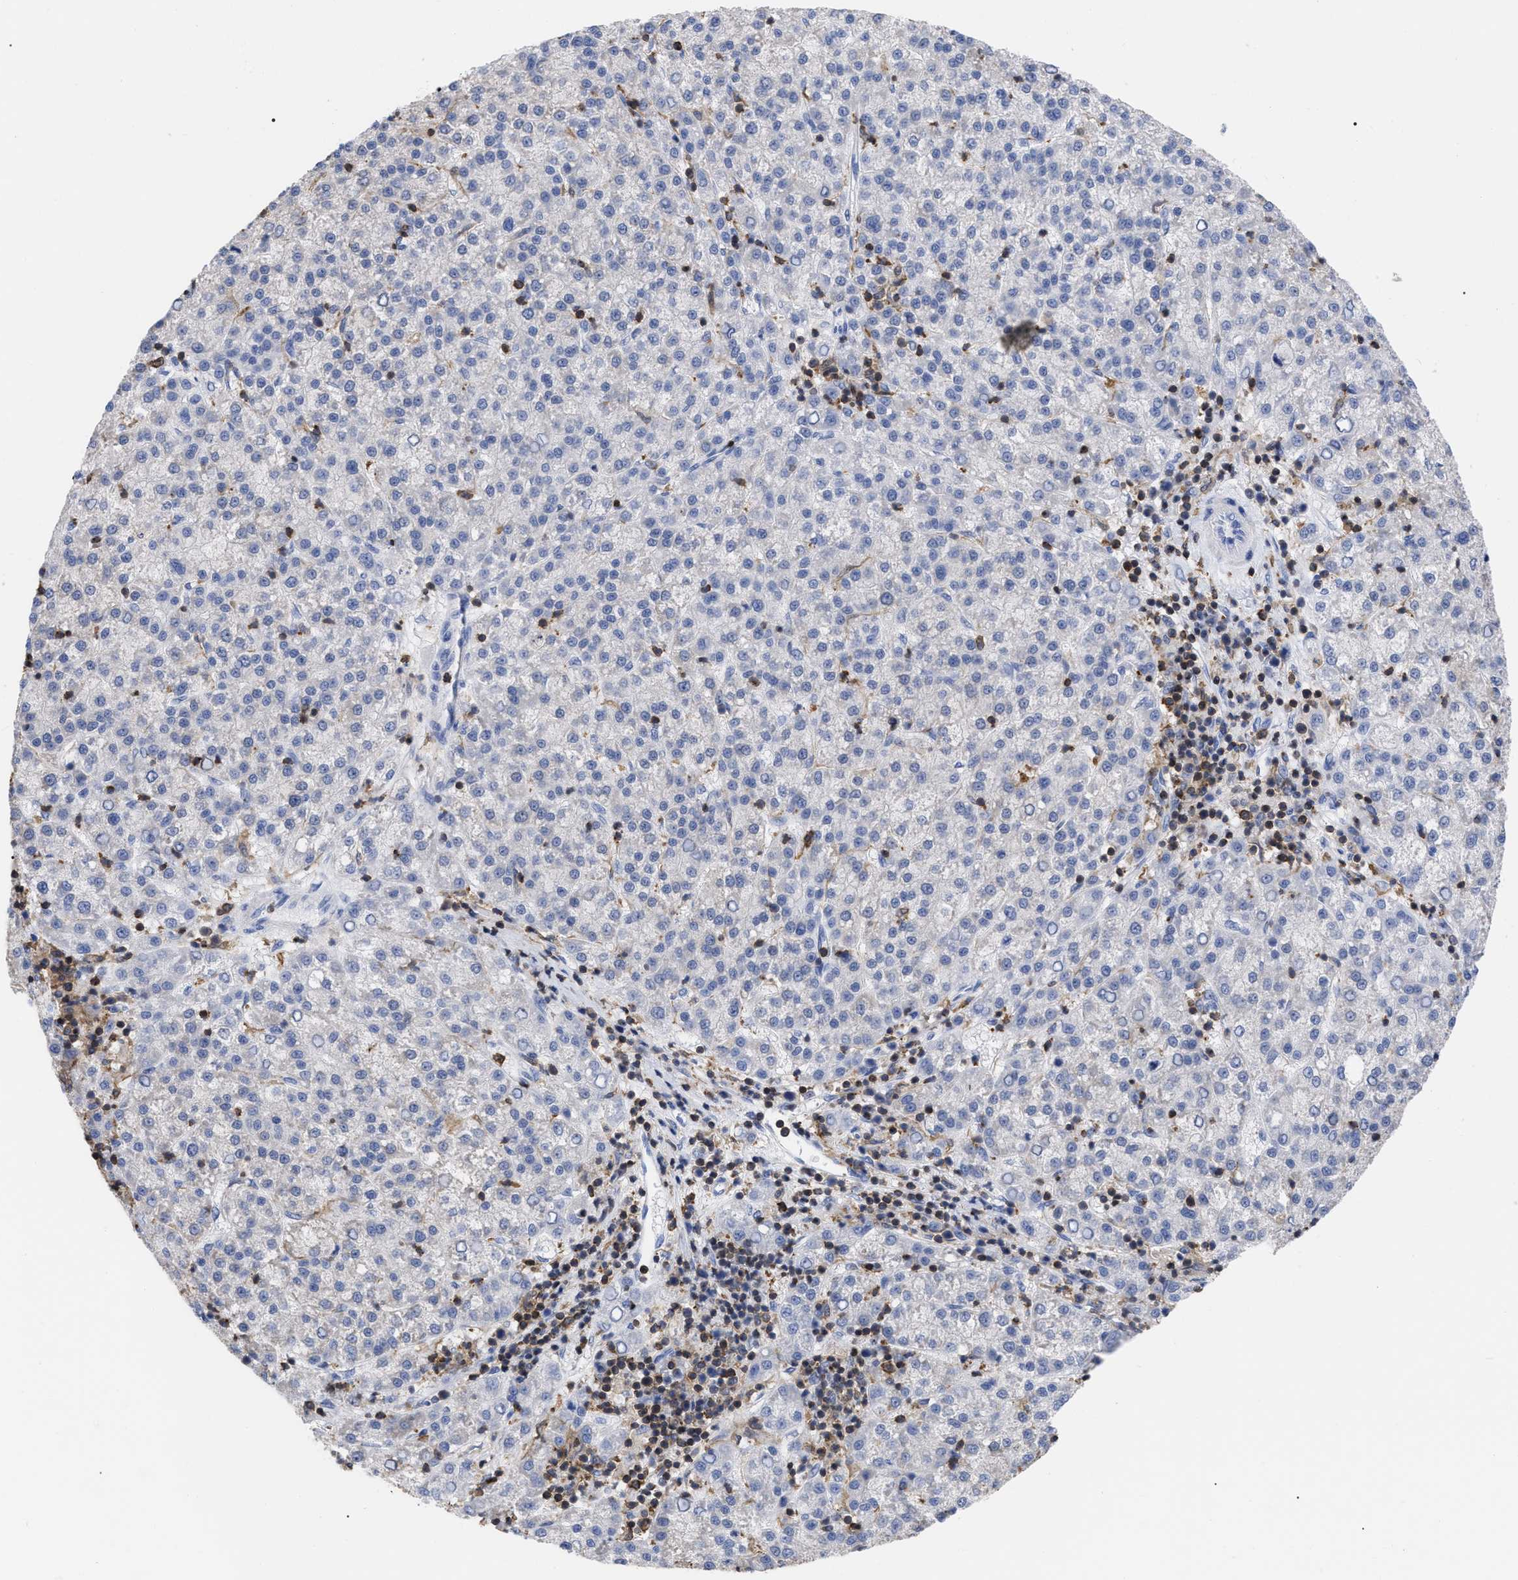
{"staining": {"intensity": "negative", "quantity": "none", "location": "none"}, "tissue": "liver cancer", "cell_type": "Tumor cells", "image_type": "cancer", "snomed": [{"axis": "morphology", "description": "Carcinoma, Hepatocellular, NOS"}, {"axis": "topography", "description": "Liver"}], "caption": "An immunohistochemistry (IHC) photomicrograph of liver cancer is shown. There is no staining in tumor cells of liver cancer.", "gene": "HCLS1", "patient": {"sex": "female", "age": 58}}